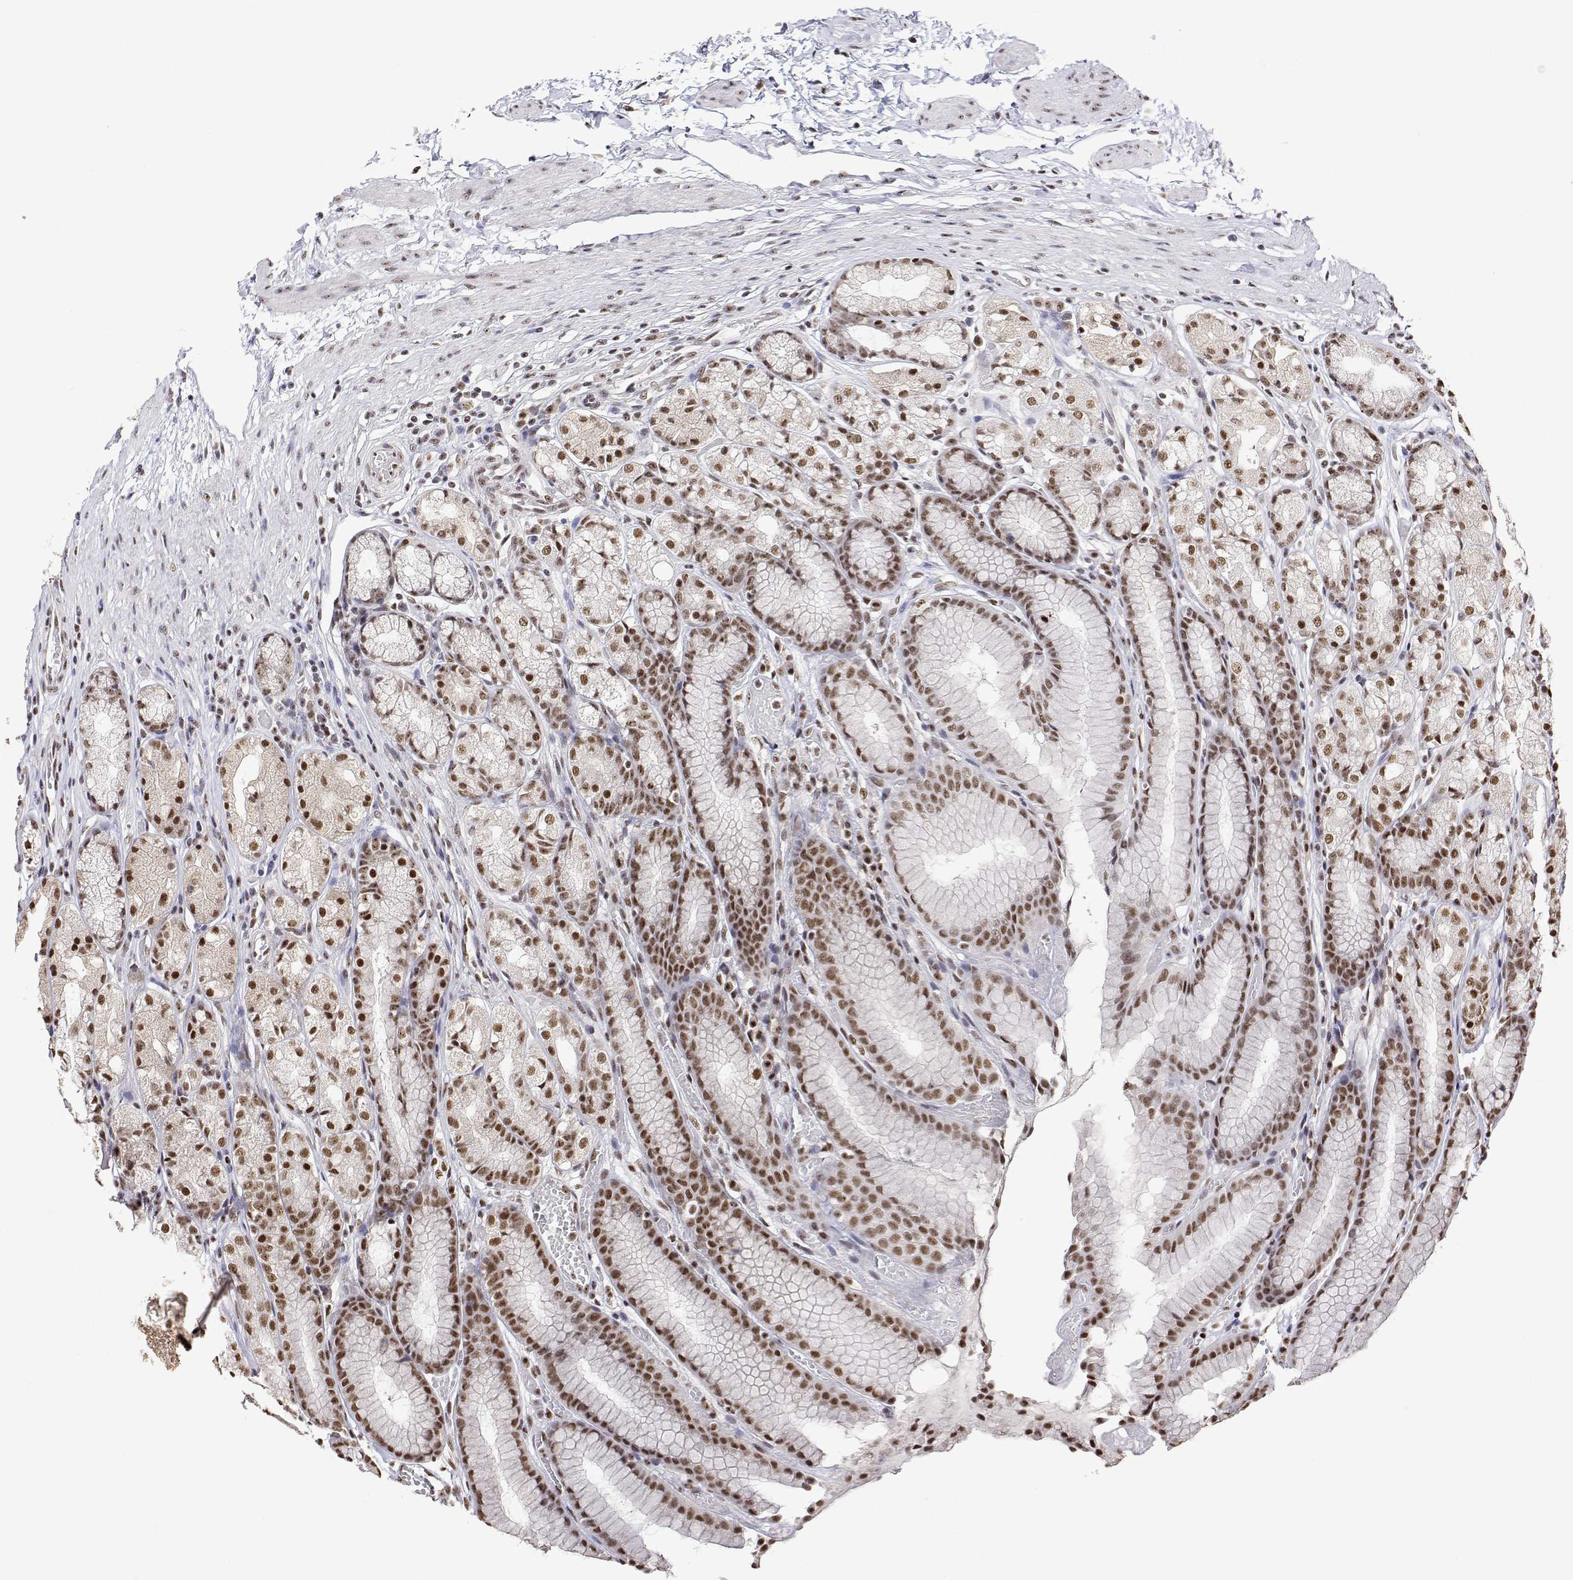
{"staining": {"intensity": "moderate", "quantity": ">75%", "location": "nuclear"}, "tissue": "stomach", "cell_type": "Glandular cells", "image_type": "normal", "snomed": [{"axis": "morphology", "description": "Normal tissue, NOS"}, {"axis": "topography", "description": "Stomach"}], "caption": "The image reveals immunohistochemical staining of benign stomach. There is moderate nuclear expression is identified in about >75% of glandular cells.", "gene": "ADAR", "patient": {"sex": "male", "age": 70}}